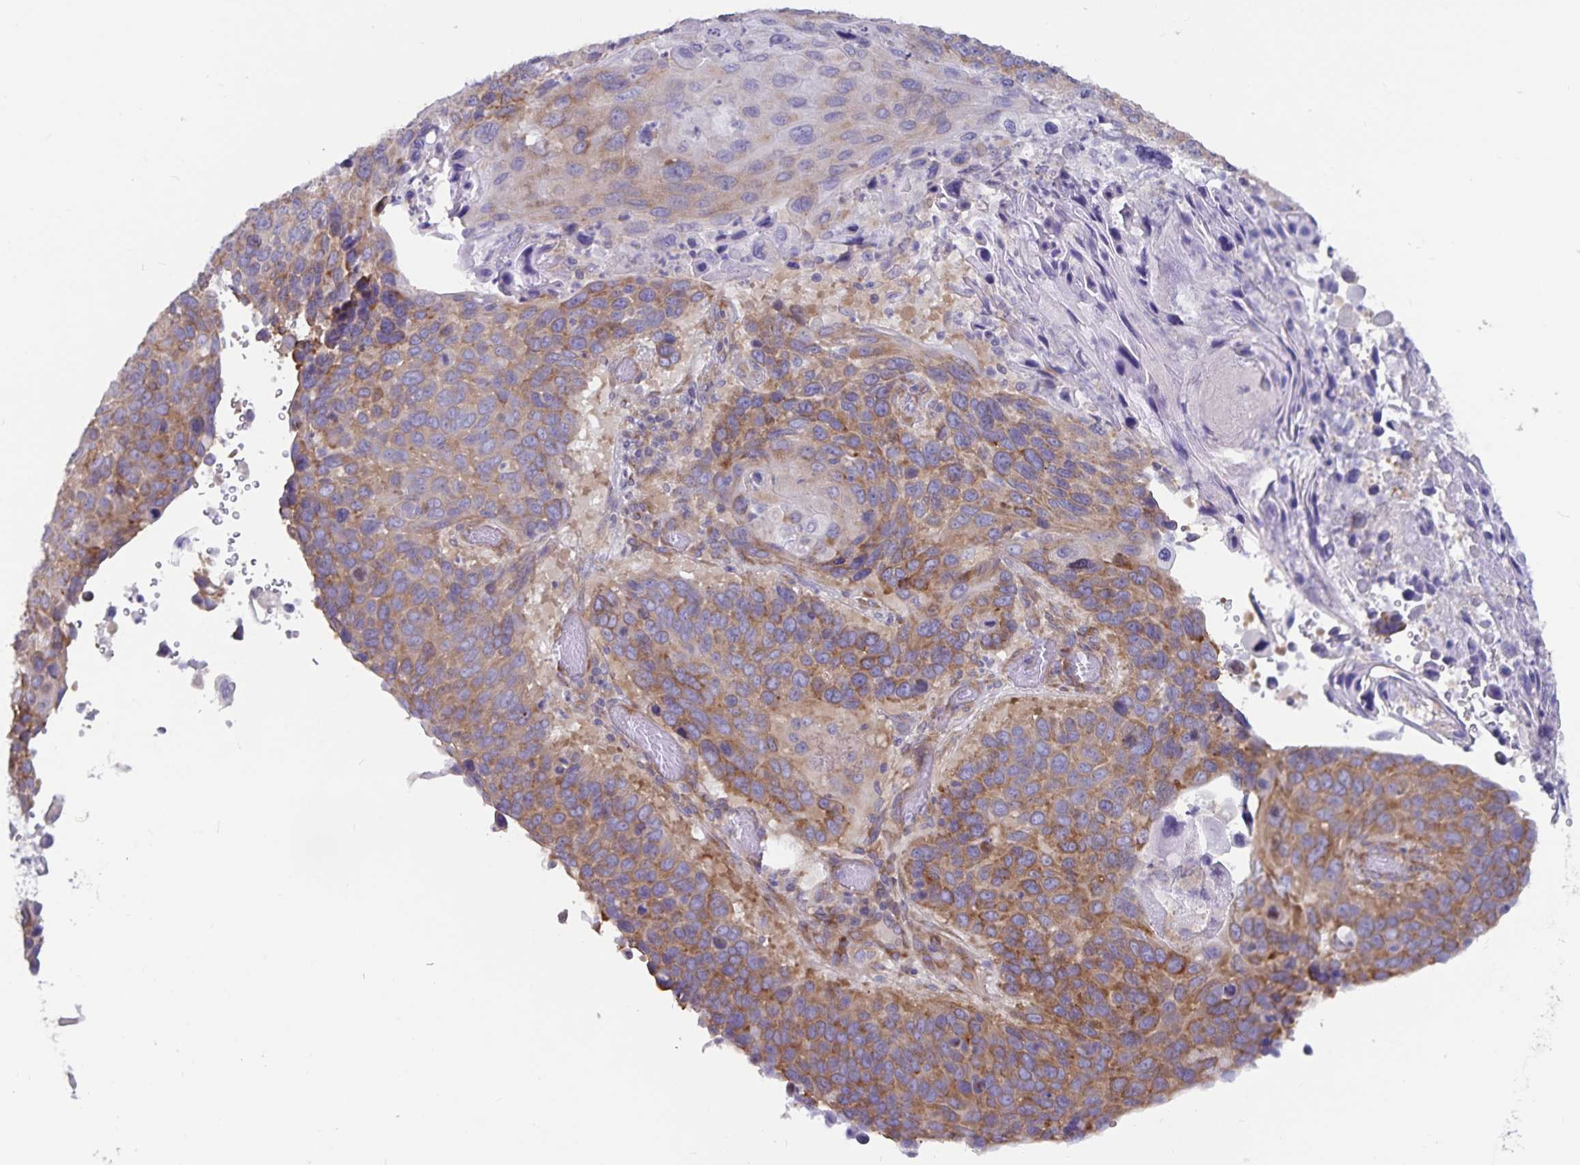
{"staining": {"intensity": "moderate", "quantity": ">75%", "location": "cytoplasmic/membranous"}, "tissue": "lung cancer", "cell_type": "Tumor cells", "image_type": "cancer", "snomed": [{"axis": "morphology", "description": "Squamous cell carcinoma, NOS"}, {"axis": "topography", "description": "Lung"}], "caption": "A high-resolution photomicrograph shows immunohistochemistry staining of squamous cell carcinoma (lung), which exhibits moderate cytoplasmic/membranous positivity in approximately >75% of tumor cells.", "gene": "FAM120A", "patient": {"sex": "male", "age": 68}}